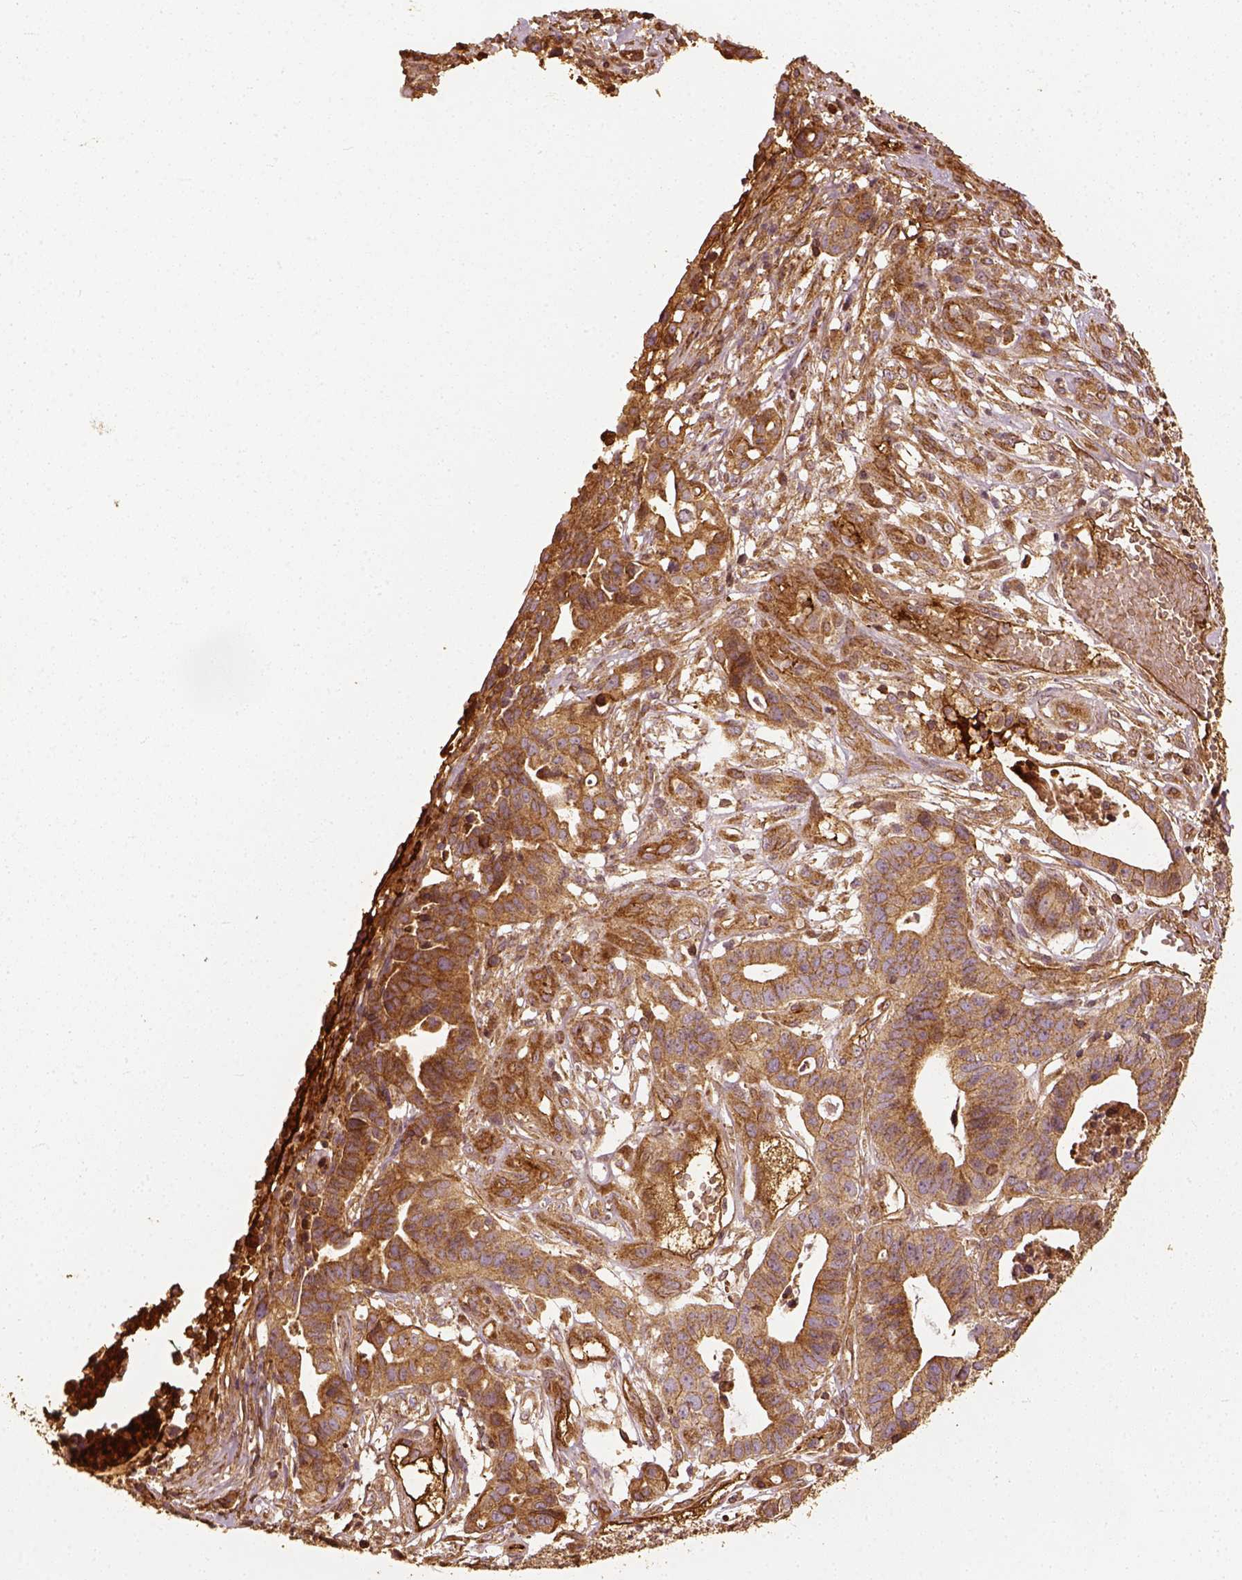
{"staining": {"intensity": "moderate", "quantity": ">75%", "location": "cytoplasmic/membranous"}, "tissue": "stomach cancer", "cell_type": "Tumor cells", "image_type": "cancer", "snomed": [{"axis": "morphology", "description": "Adenocarcinoma, NOS"}, {"axis": "topography", "description": "Stomach, upper"}], "caption": "Human stomach adenocarcinoma stained with a protein marker reveals moderate staining in tumor cells.", "gene": "VEGFA", "patient": {"sex": "female", "age": 67}}